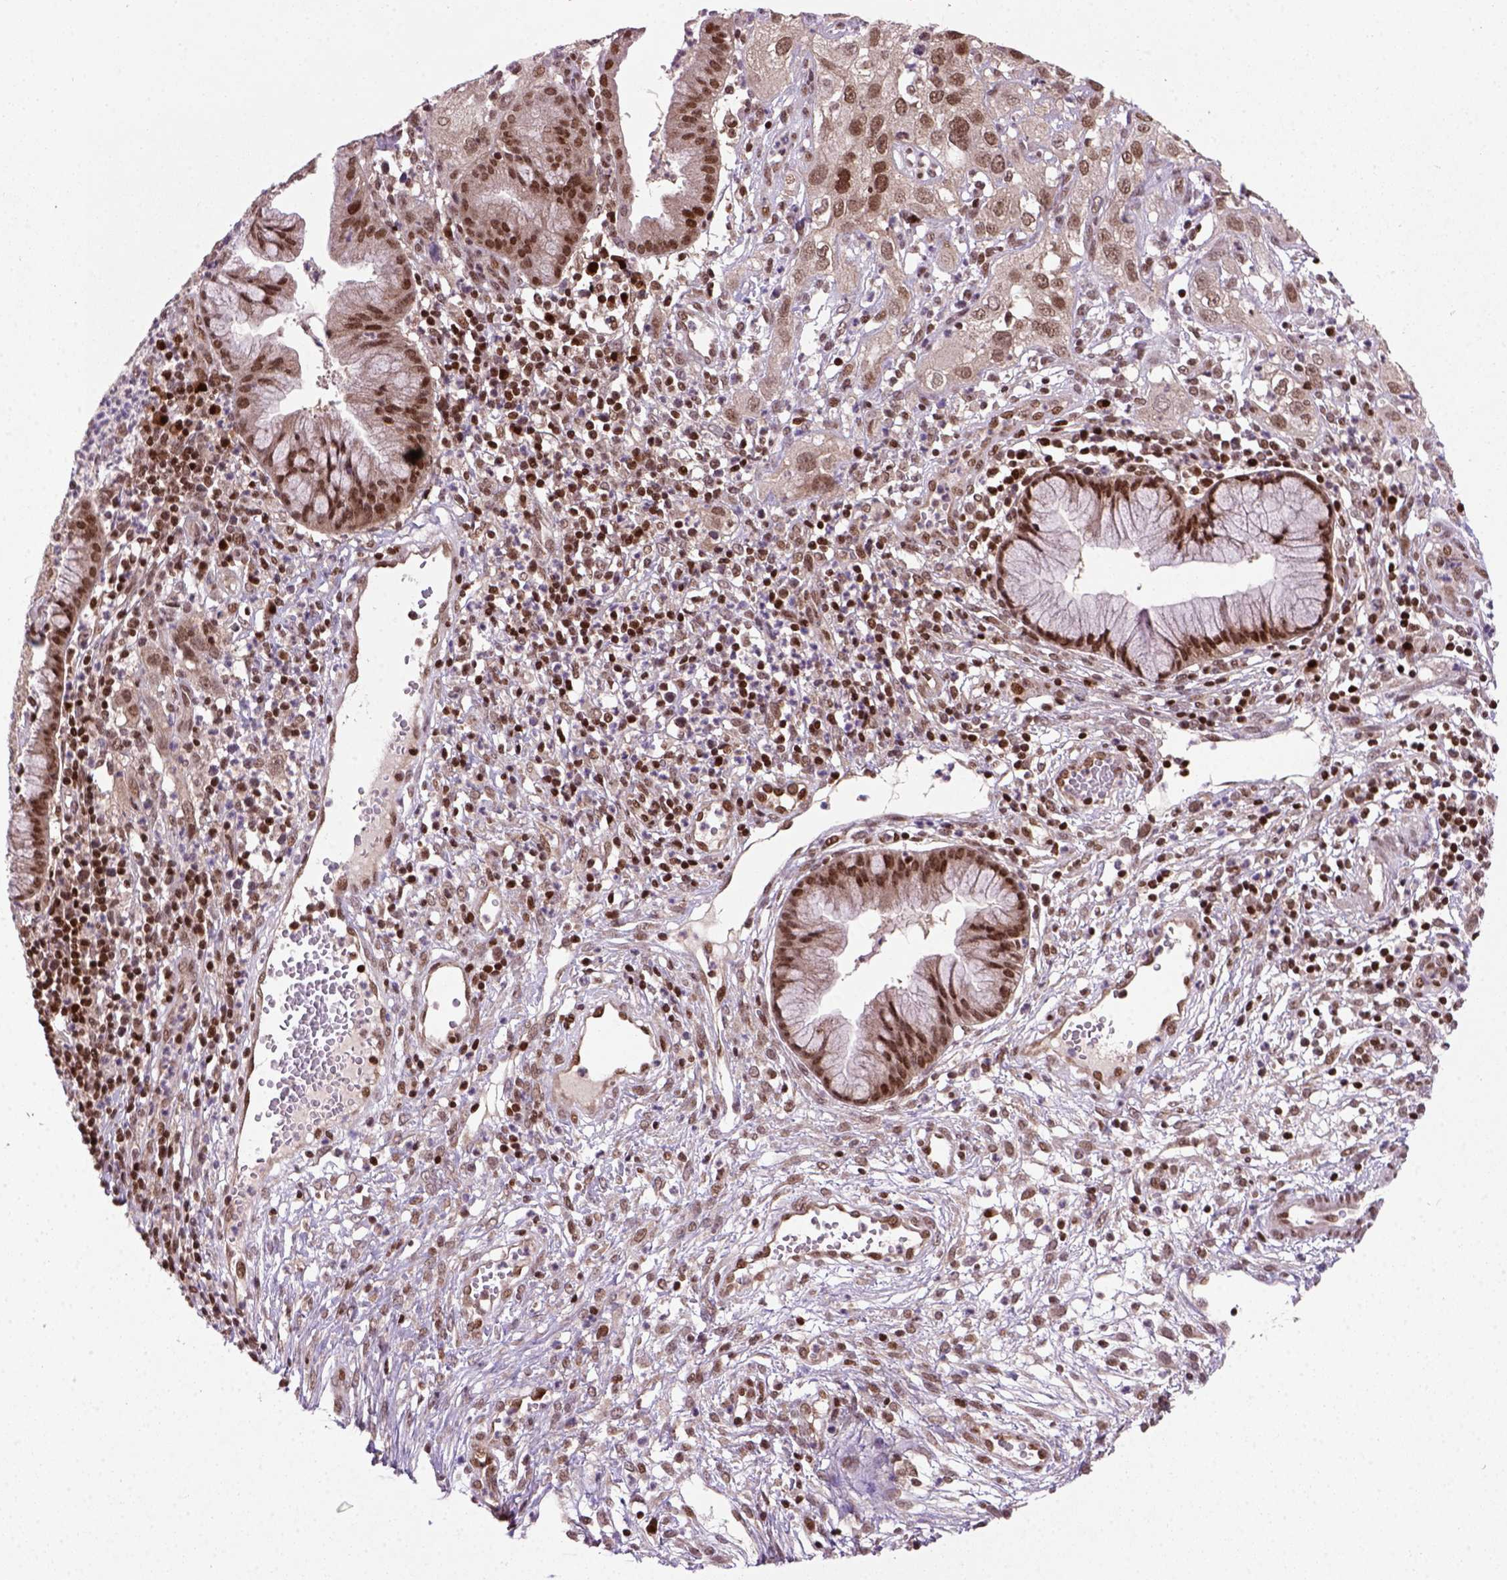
{"staining": {"intensity": "moderate", "quantity": ">75%", "location": "nuclear"}, "tissue": "cervical cancer", "cell_type": "Tumor cells", "image_type": "cancer", "snomed": [{"axis": "morphology", "description": "Squamous cell carcinoma, NOS"}, {"axis": "topography", "description": "Cervix"}], "caption": "This histopathology image displays immunohistochemistry staining of human cervical cancer (squamous cell carcinoma), with medium moderate nuclear positivity in about >75% of tumor cells.", "gene": "MGMT", "patient": {"sex": "female", "age": 32}}